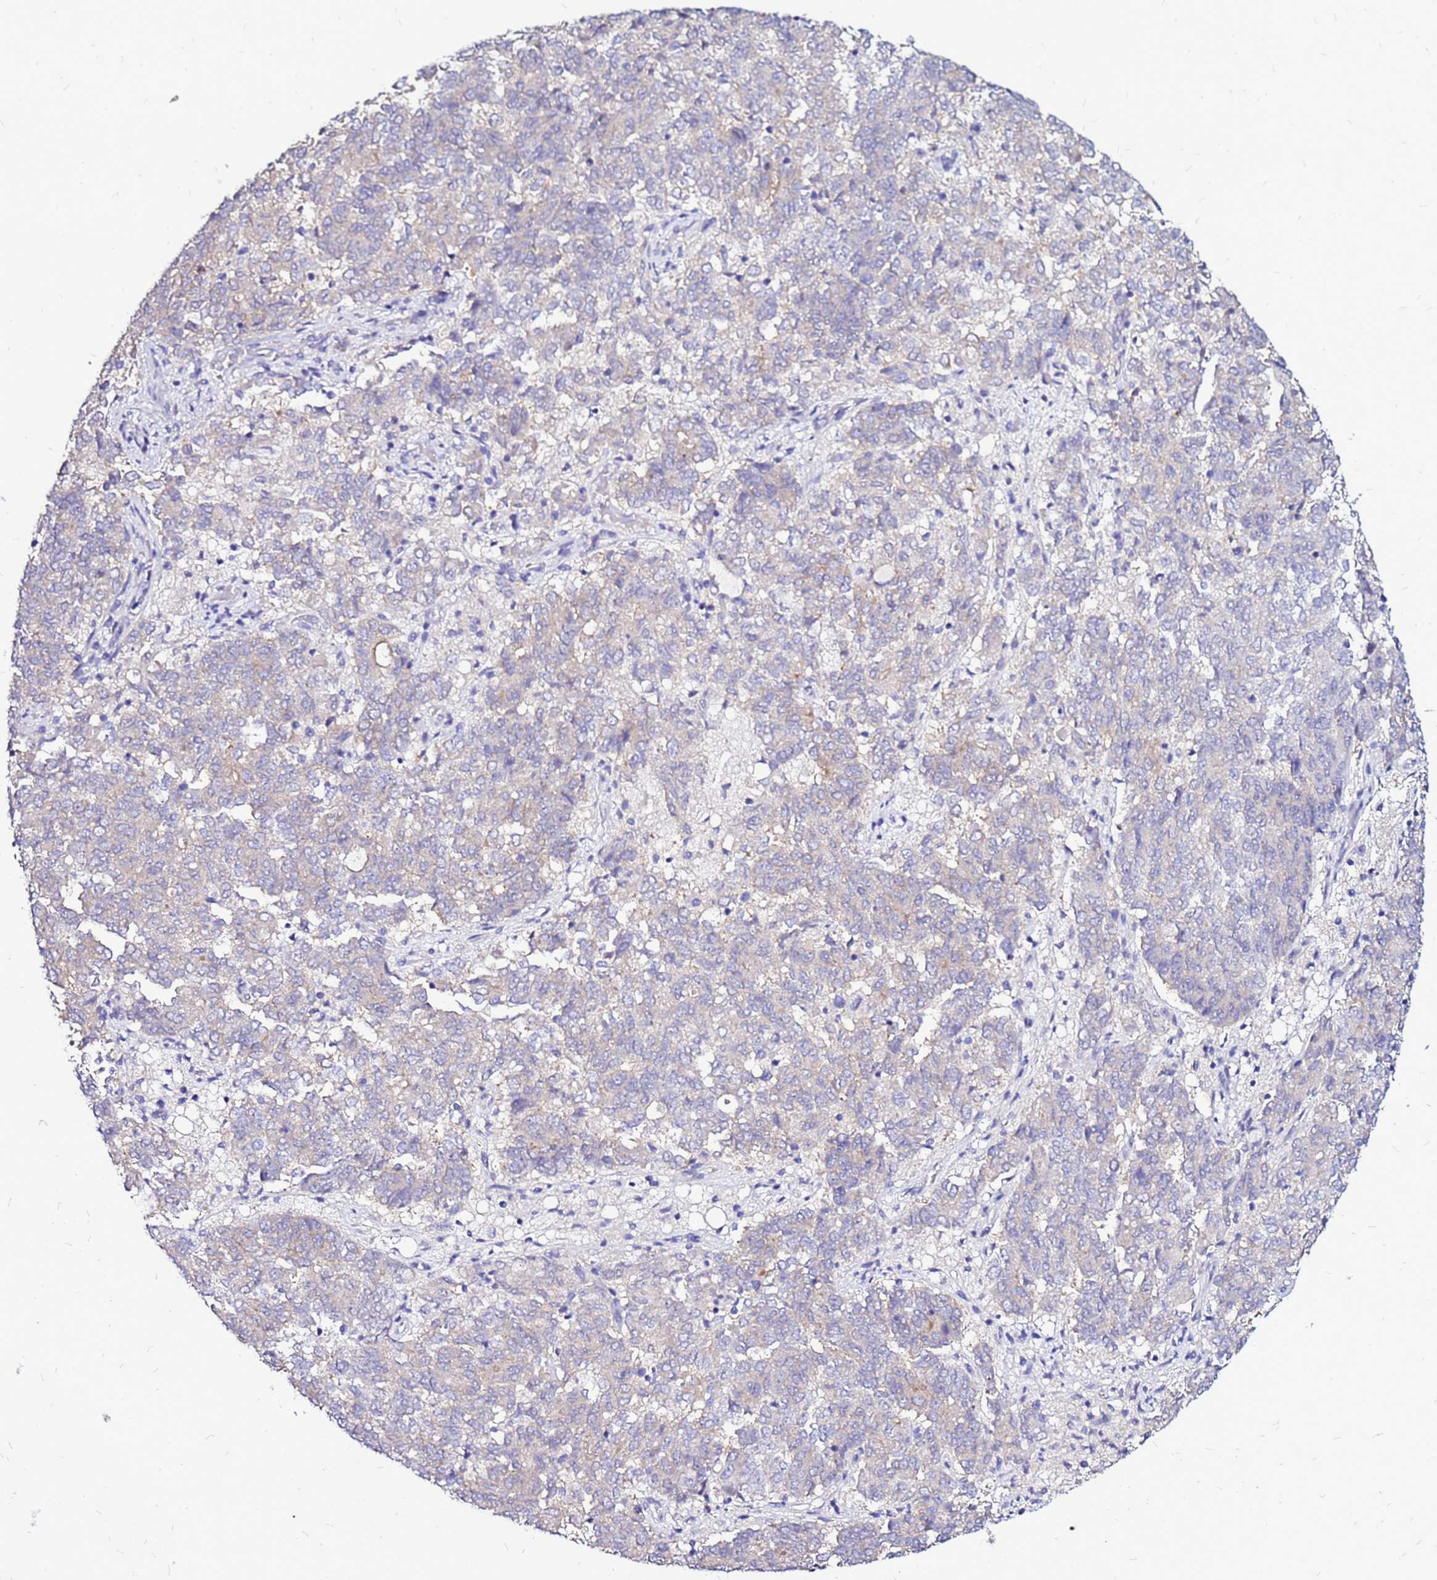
{"staining": {"intensity": "negative", "quantity": "none", "location": "none"}, "tissue": "endometrial cancer", "cell_type": "Tumor cells", "image_type": "cancer", "snomed": [{"axis": "morphology", "description": "Adenocarcinoma, NOS"}, {"axis": "topography", "description": "Endometrium"}], "caption": "Immunohistochemistry image of neoplastic tissue: human endometrial cancer stained with DAB shows no significant protein staining in tumor cells.", "gene": "ARHGEF5", "patient": {"sex": "female", "age": 80}}